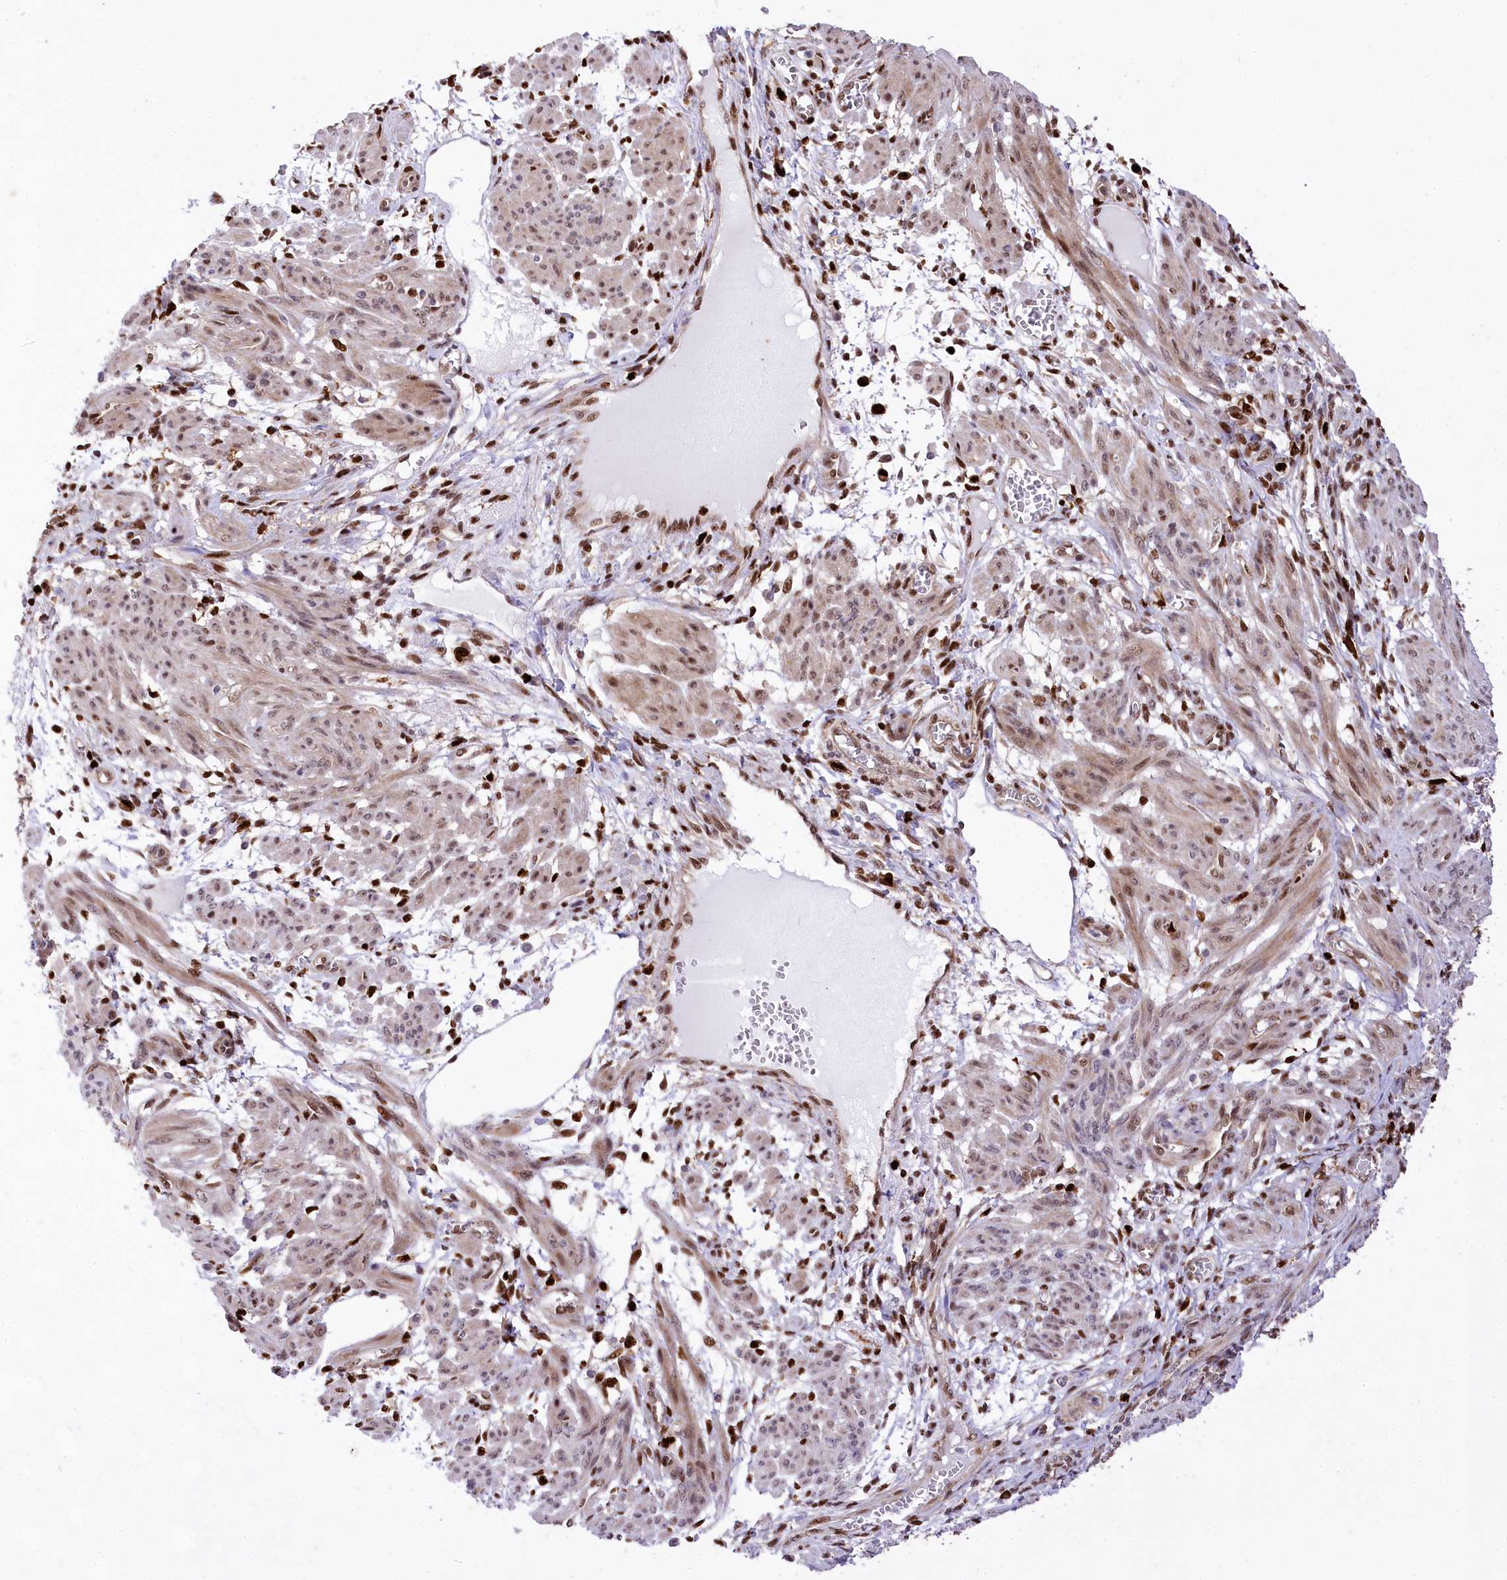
{"staining": {"intensity": "moderate", "quantity": ">75%", "location": "cytoplasmic/membranous,nuclear"}, "tissue": "smooth muscle", "cell_type": "Smooth muscle cells", "image_type": "normal", "snomed": [{"axis": "morphology", "description": "Normal tissue, NOS"}, {"axis": "topography", "description": "Smooth muscle"}], "caption": "Immunohistochemistry (DAB (3,3'-diaminobenzidine)) staining of normal smooth muscle exhibits moderate cytoplasmic/membranous,nuclear protein expression in approximately >75% of smooth muscle cells.", "gene": "FIGN", "patient": {"sex": "female", "age": 39}}